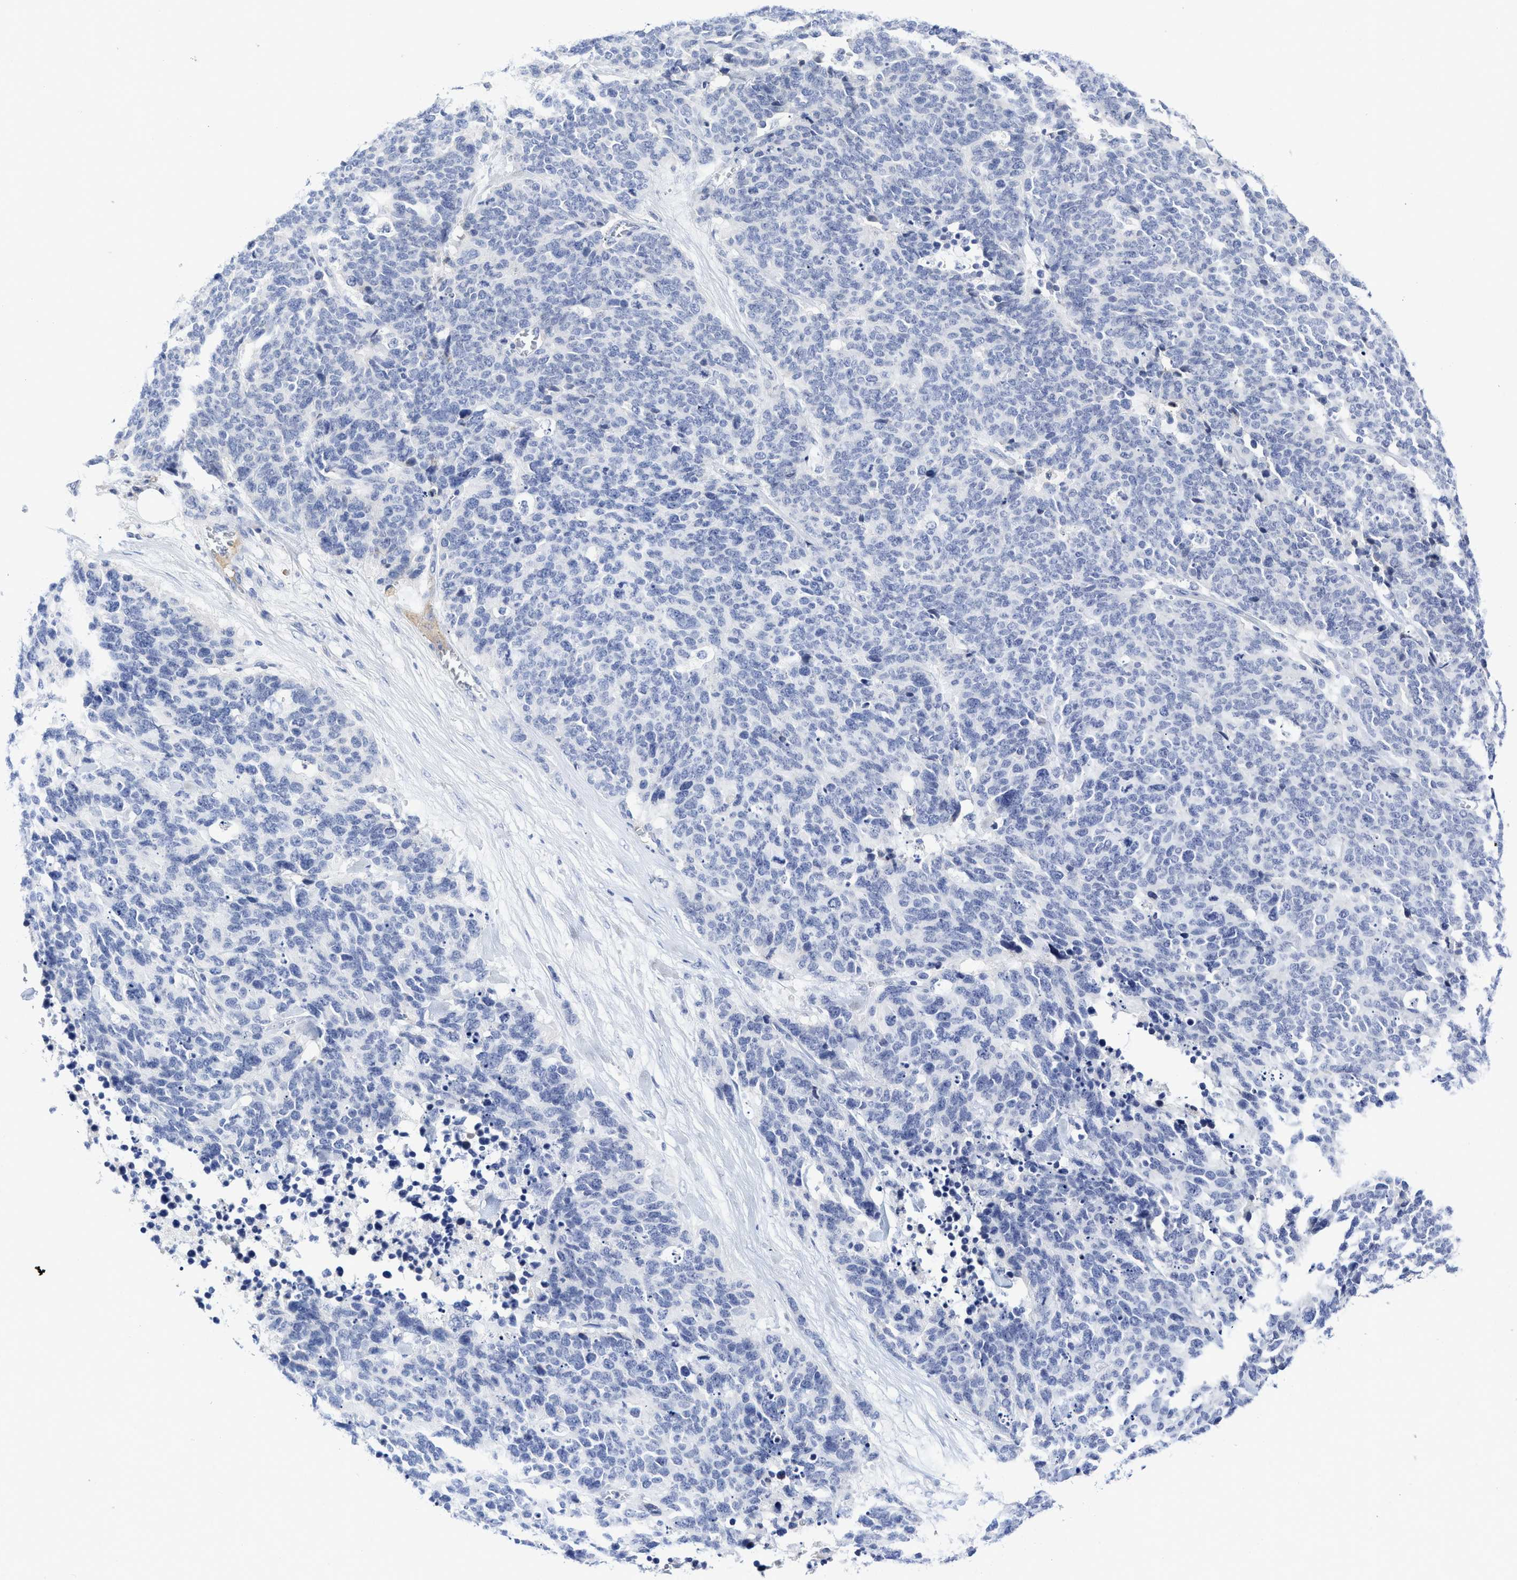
{"staining": {"intensity": "negative", "quantity": "none", "location": "none"}, "tissue": "lung cancer", "cell_type": "Tumor cells", "image_type": "cancer", "snomed": [{"axis": "morphology", "description": "Neoplasm, malignant, NOS"}, {"axis": "topography", "description": "Lung"}], "caption": "Tumor cells show no significant positivity in lung cancer.", "gene": "C2", "patient": {"sex": "female", "age": 58}}